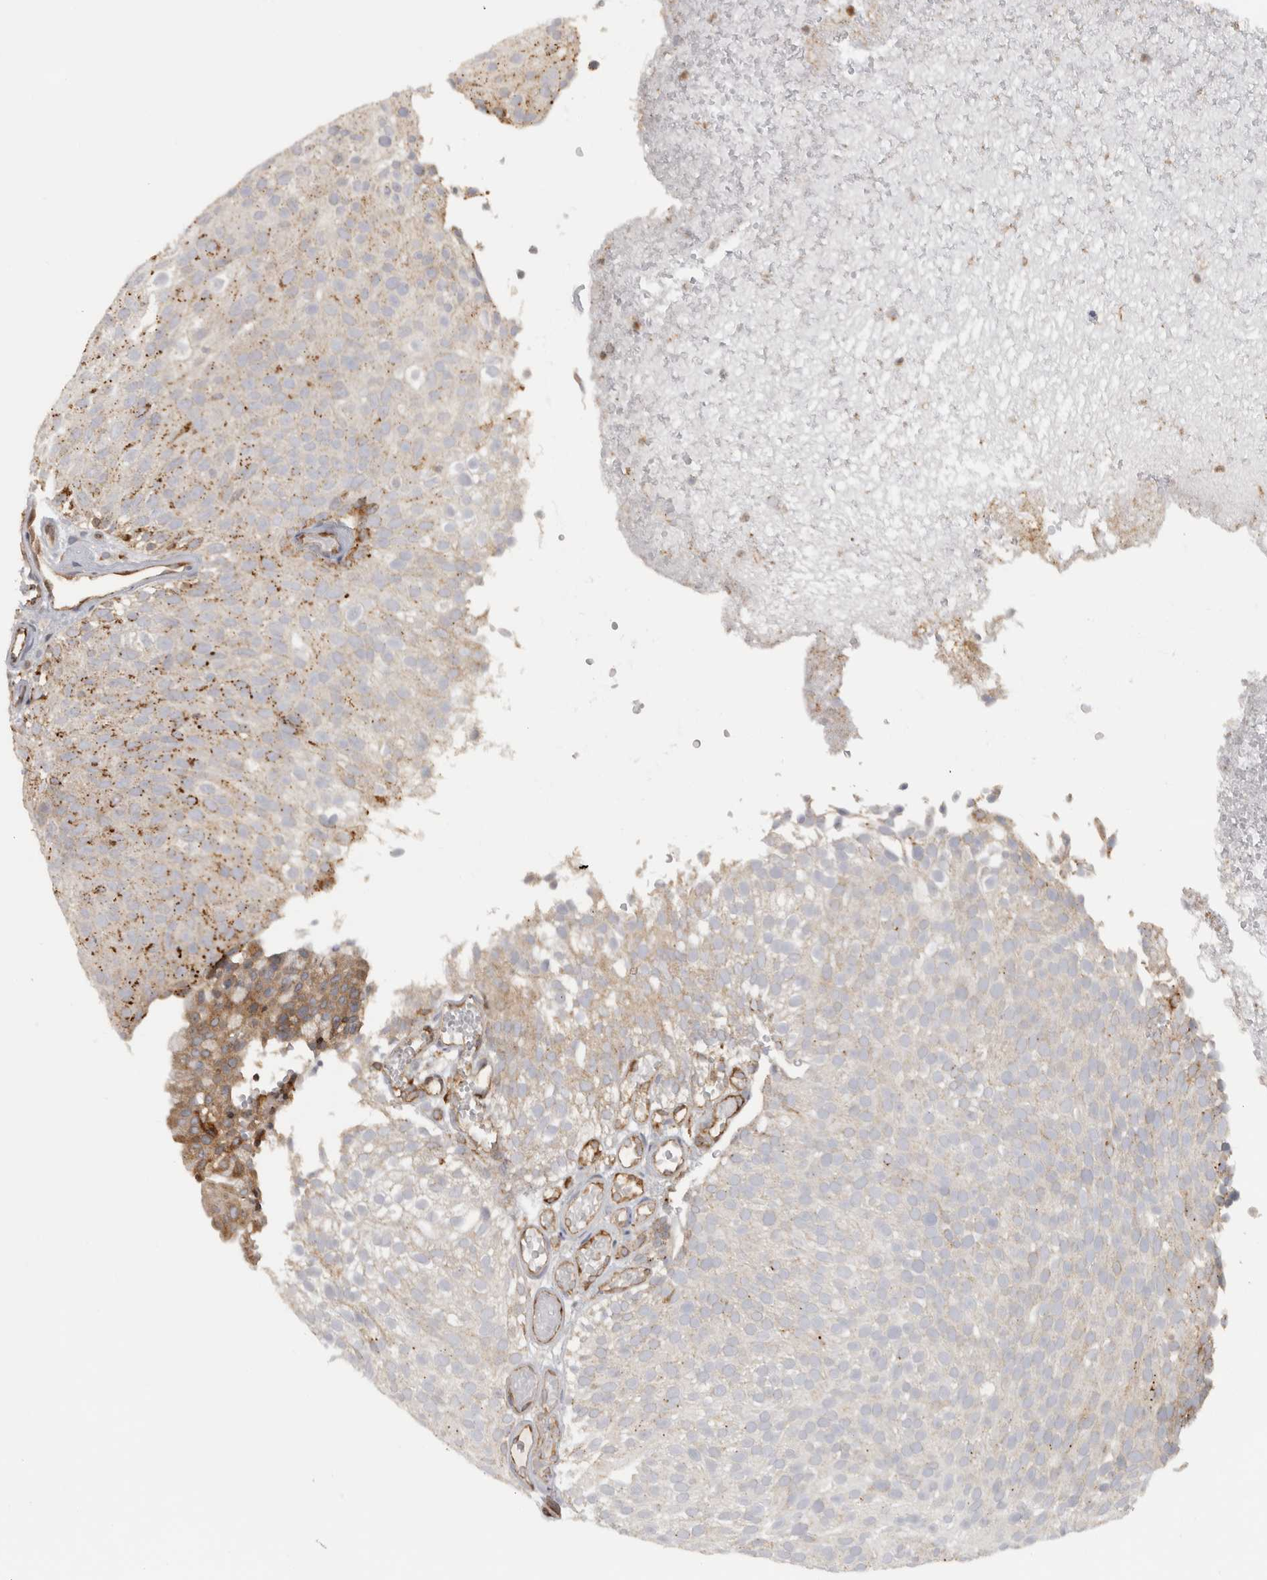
{"staining": {"intensity": "moderate", "quantity": "<25%", "location": "cytoplasmic/membranous"}, "tissue": "urothelial cancer", "cell_type": "Tumor cells", "image_type": "cancer", "snomed": [{"axis": "morphology", "description": "Urothelial carcinoma, Low grade"}, {"axis": "topography", "description": "Urinary bladder"}], "caption": "Human urothelial cancer stained with a brown dye exhibits moderate cytoplasmic/membranous positive positivity in approximately <25% of tumor cells.", "gene": "HLA-E", "patient": {"sex": "male", "age": 78}}